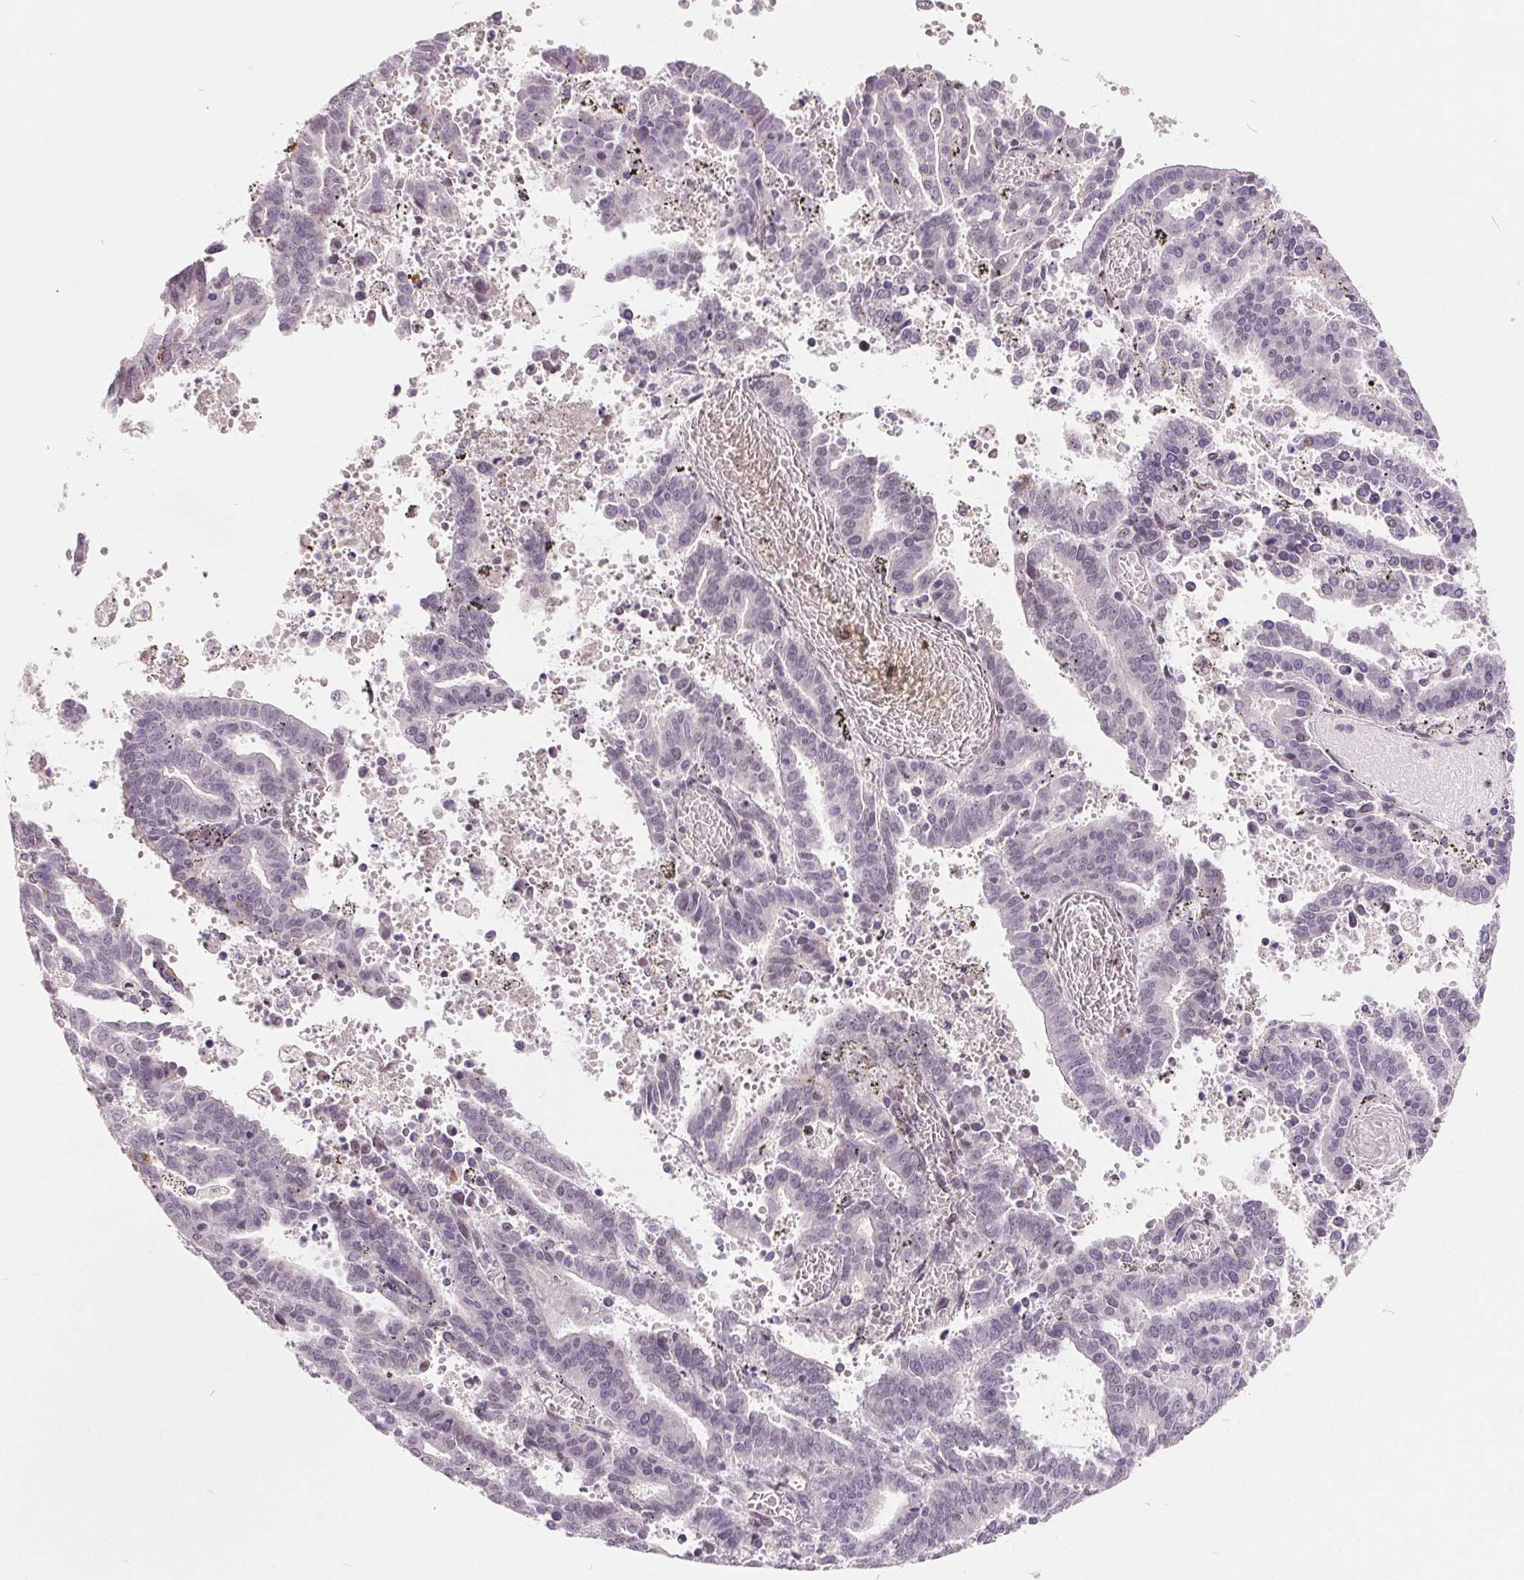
{"staining": {"intensity": "negative", "quantity": "none", "location": "none"}, "tissue": "endometrial cancer", "cell_type": "Tumor cells", "image_type": "cancer", "snomed": [{"axis": "morphology", "description": "Adenocarcinoma, NOS"}, {"axis": "topography", "description": "Uterus"}], "caption": "Histopathology image shows no significant protein positivity in tumor cells of endometrial cancer. Brightfield microscopy of immunohistochemistry stained with DAB (3,3'-diaminobenzidine) (brown) and hematoxylin (blue), captured at high magnification.", "gene": "NRG2", "patient": {"sex": "female", "age": 83}}